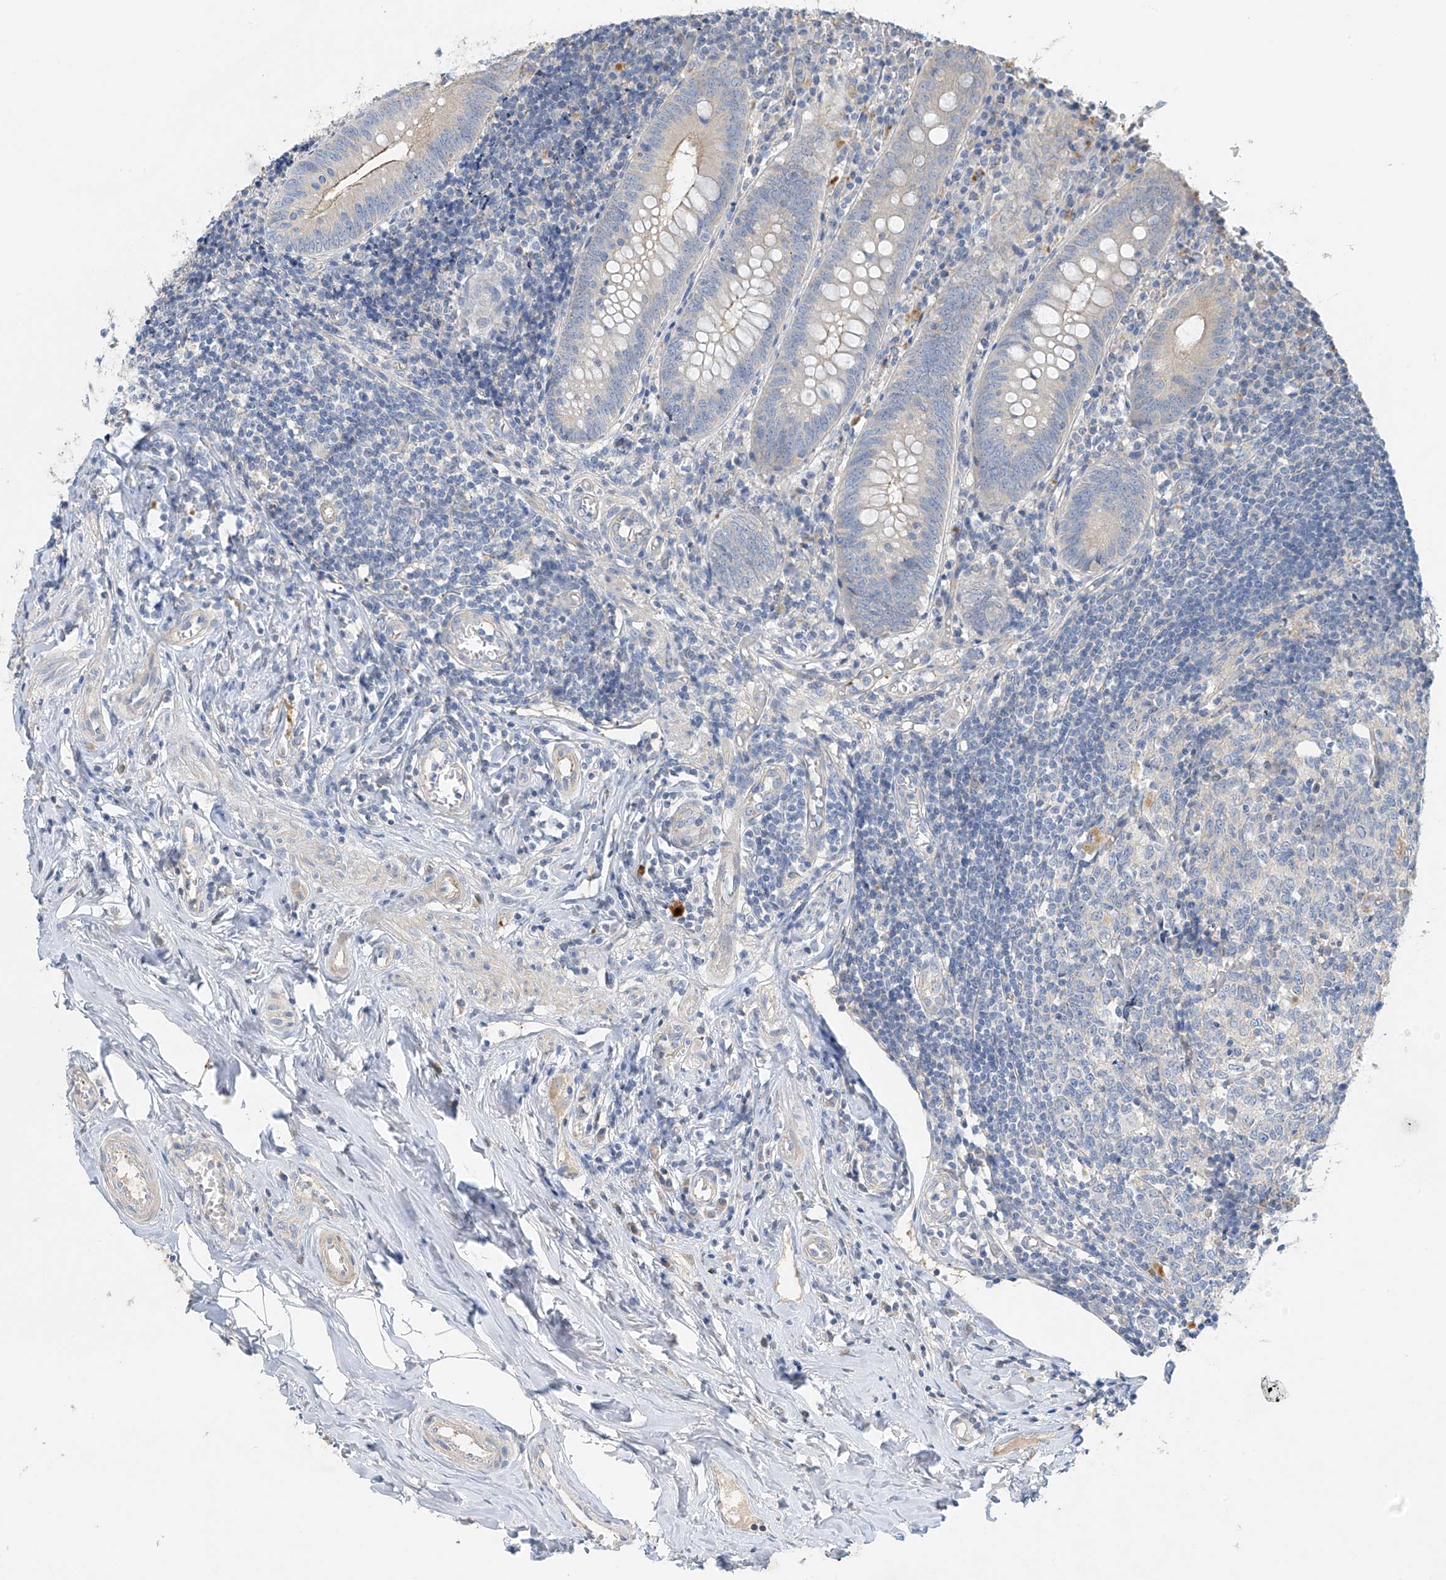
{"staining": {"intensity": "weak", "quantity": "<25%", "location": "cytoplasmic/membranous"}, "tissue": "appendix", "cell_type": "Glandular cells", "image_type": "normal", "snomed": [{"axis": "morphology", "description": "Normal tissue, NOS"}, {"axis": "topography", "description": "Appendix"}], "caption": "The IHC image has no significant positivity in glandular cells of appendix.", "gene": "PRSS12", "patient": {"sex": "female", "age": 54}}